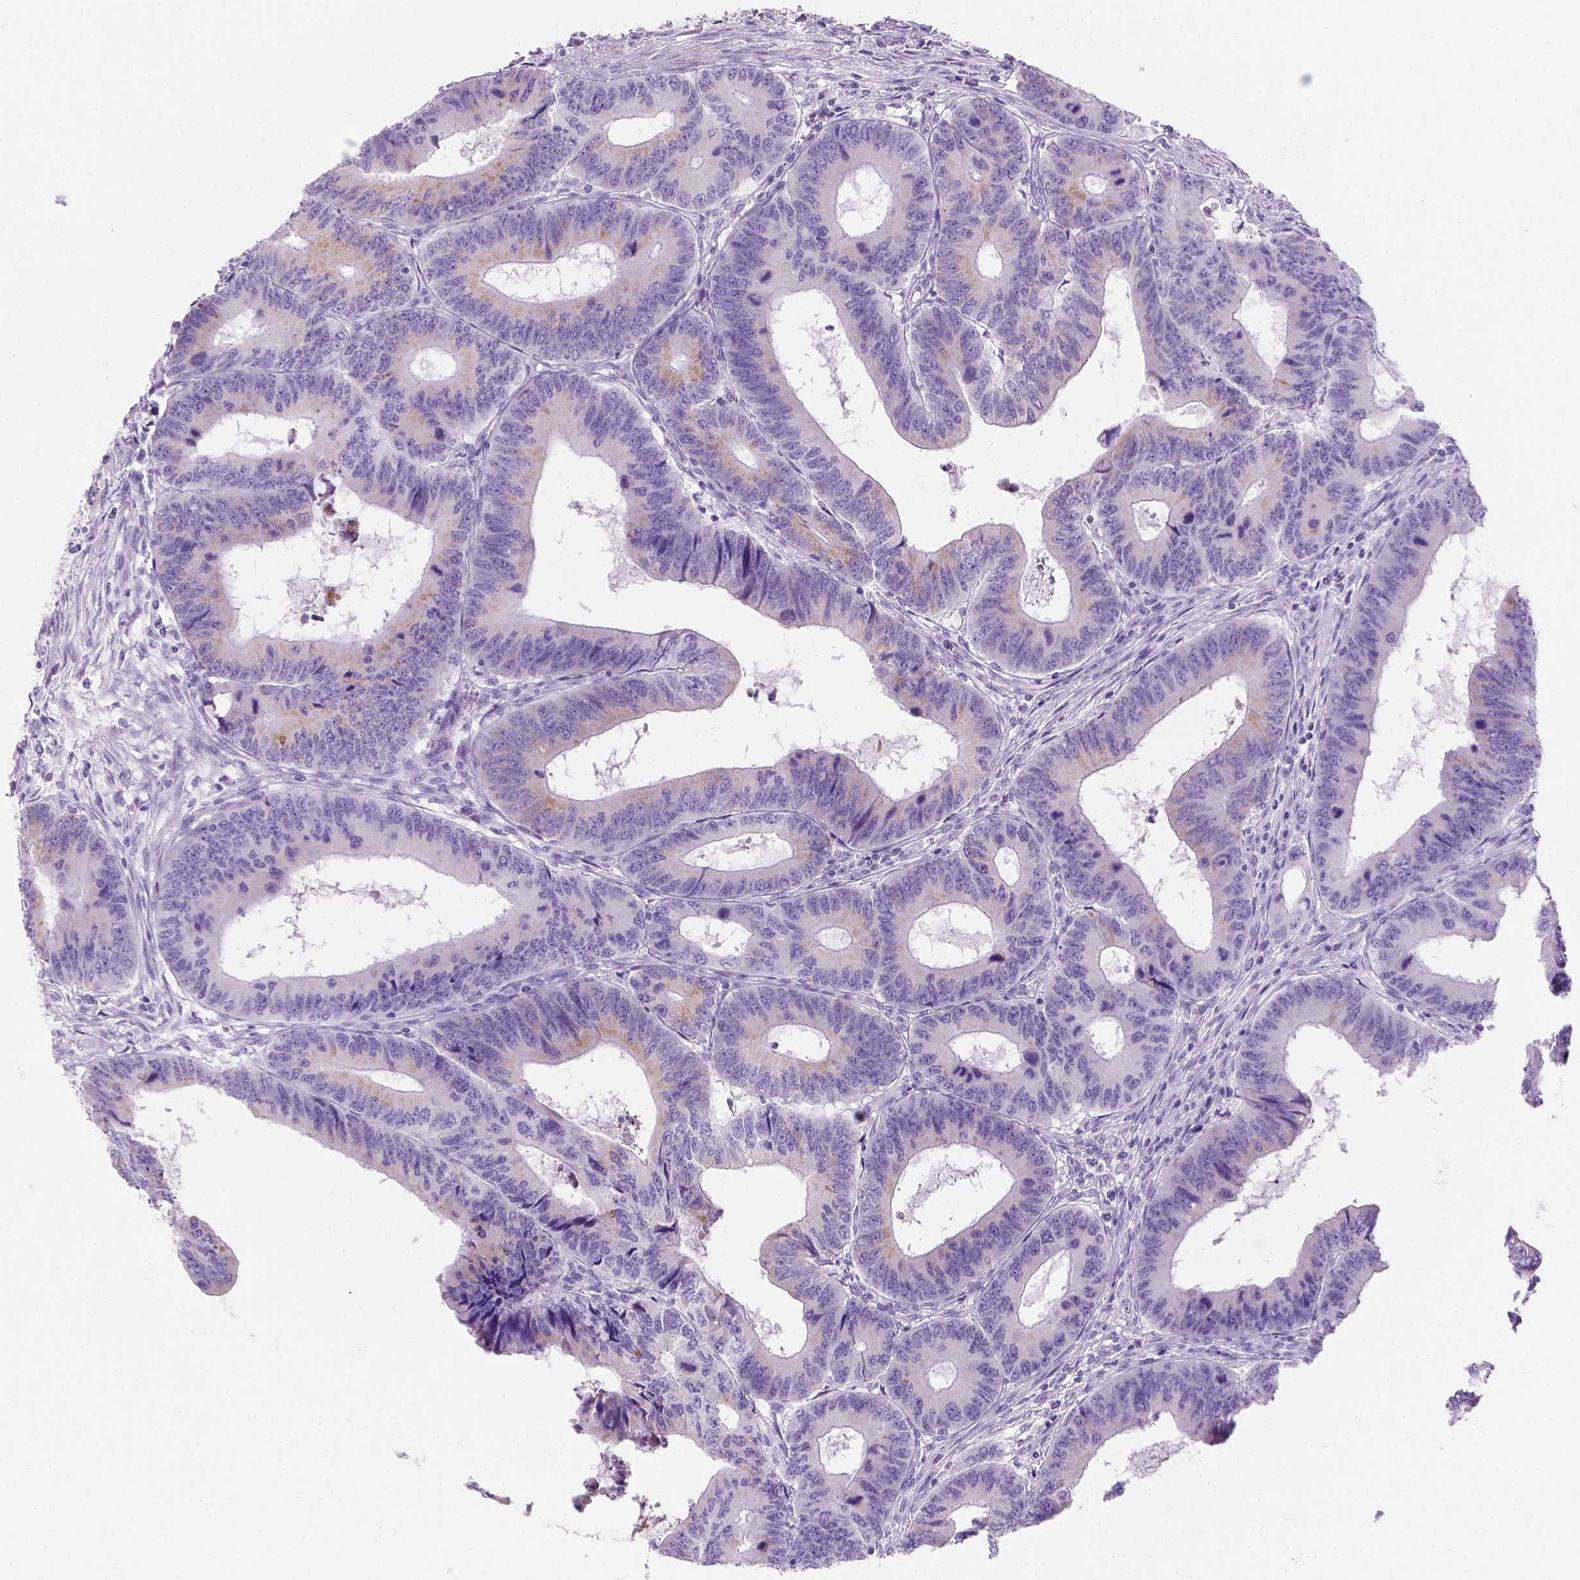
{"staining": {"intensity": "moderate", "quantity": "<25%", "location": "cytoplasmic/membranous"}, "tissue": "colorectal cancer", "cell_type": "Tumor cells", "image_type": "cancer", "snomed": [{"axis": "morphology", "description": "Adenocarcinoma, NOS"}, {"axis": "topography", "description": "Colon"}], "caption": "Protein positivity by IHC demonstrates moderate cytoplasmic/membranous positivity in approximately <25% of tumor cells in colorectal cancer (adenocarcinoma).", "gene": "MYH15", "patient": {"sex": "male", "age": 53}}